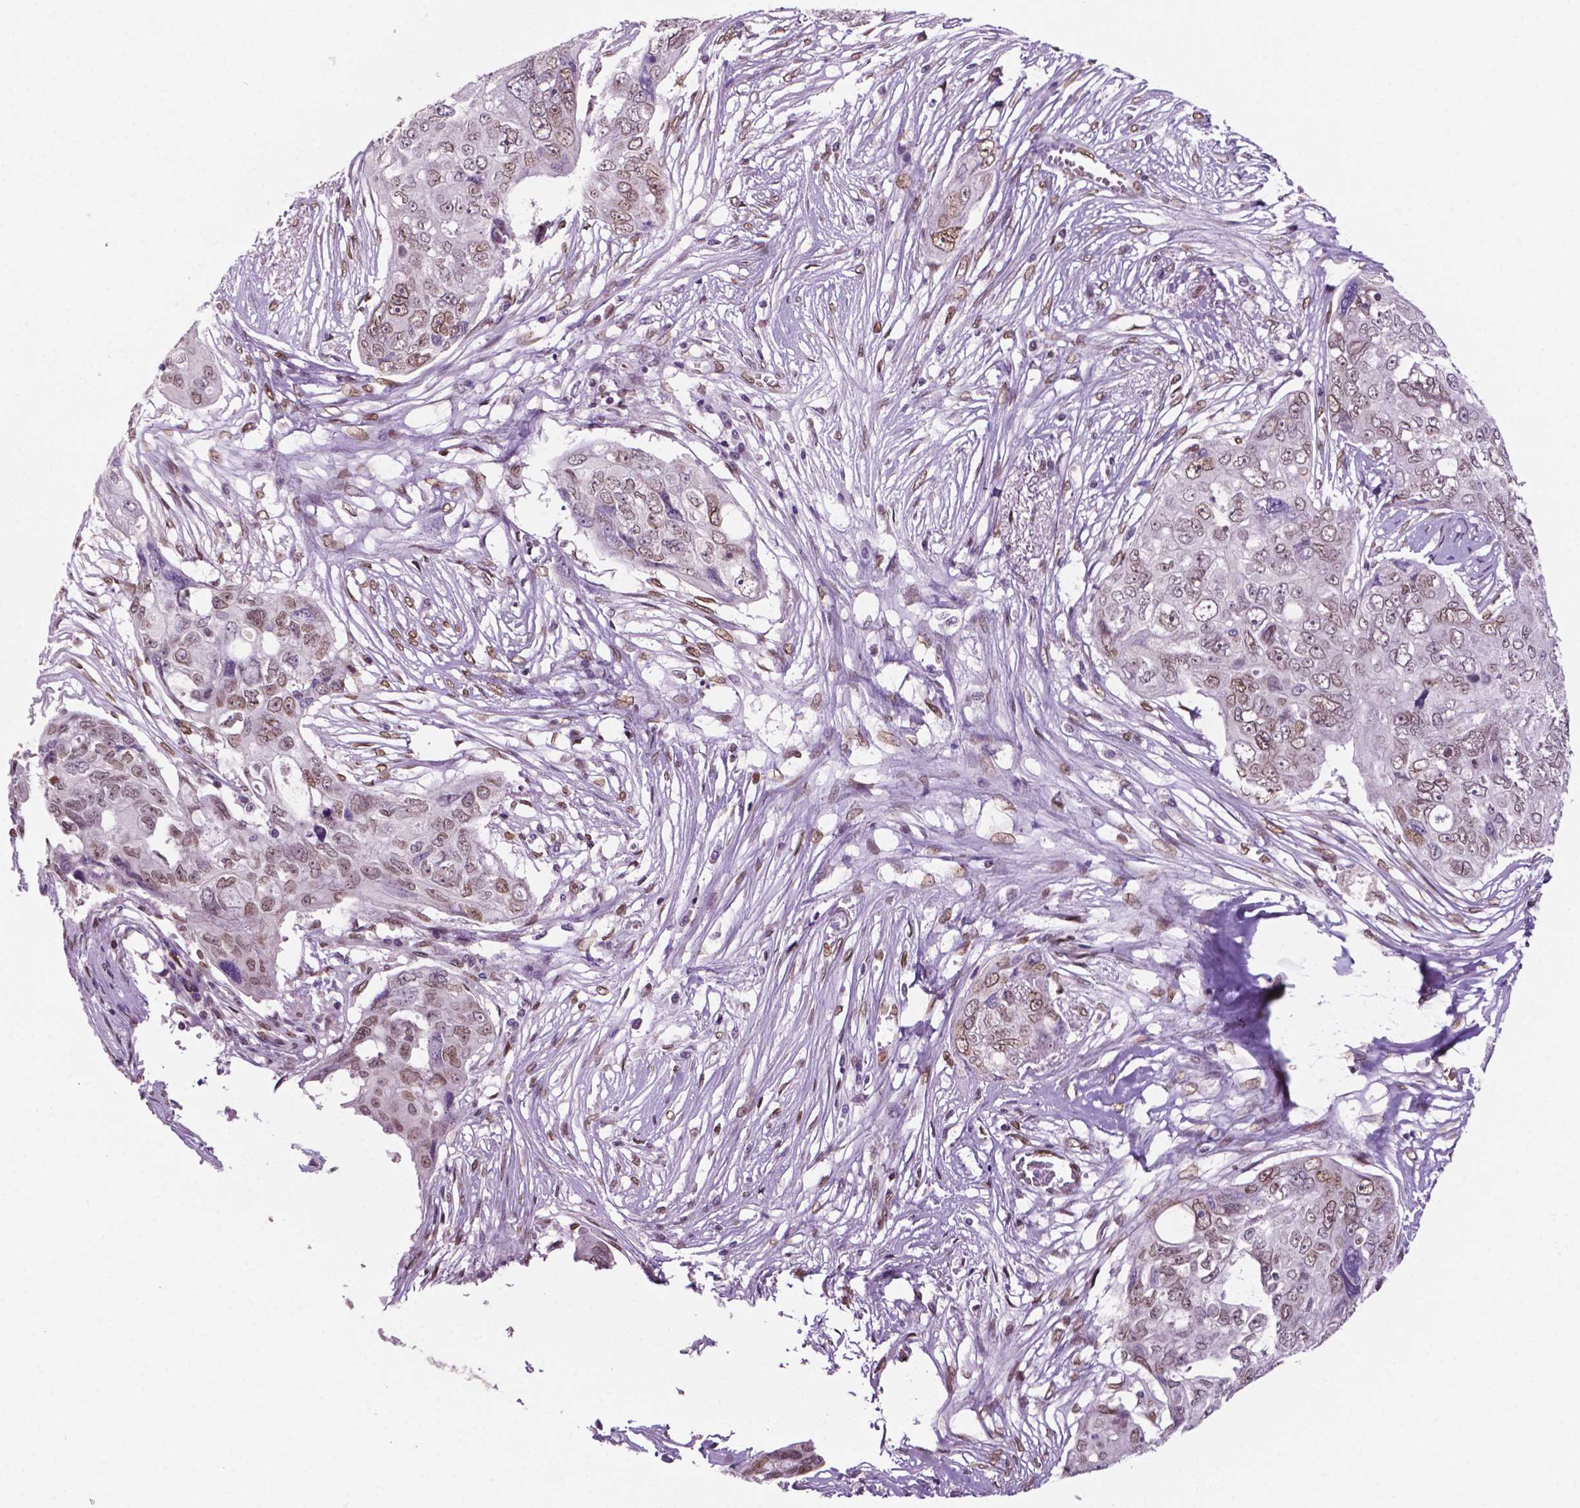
{"staining": {"intensity": "weak", "quantity": "<25%", "location": "nuclear"}, "tissue": "ovarian cancer", "cell_type": "Tumor cells", "image_type": "cancer", "snomed": [{"axis": "morphology", "description": "Carcinoma, endometroid"}, {"axis": "topography", "description": "Ovary"}], "caption": "Immunohistochemistry (IHC) photomicrograph of ovarian endometroid carcinoma stained for a protein (brown), which shows no expression in tumor cells.", "gene": "MLH1", "patient": {"sex": "female", "age": 70}}